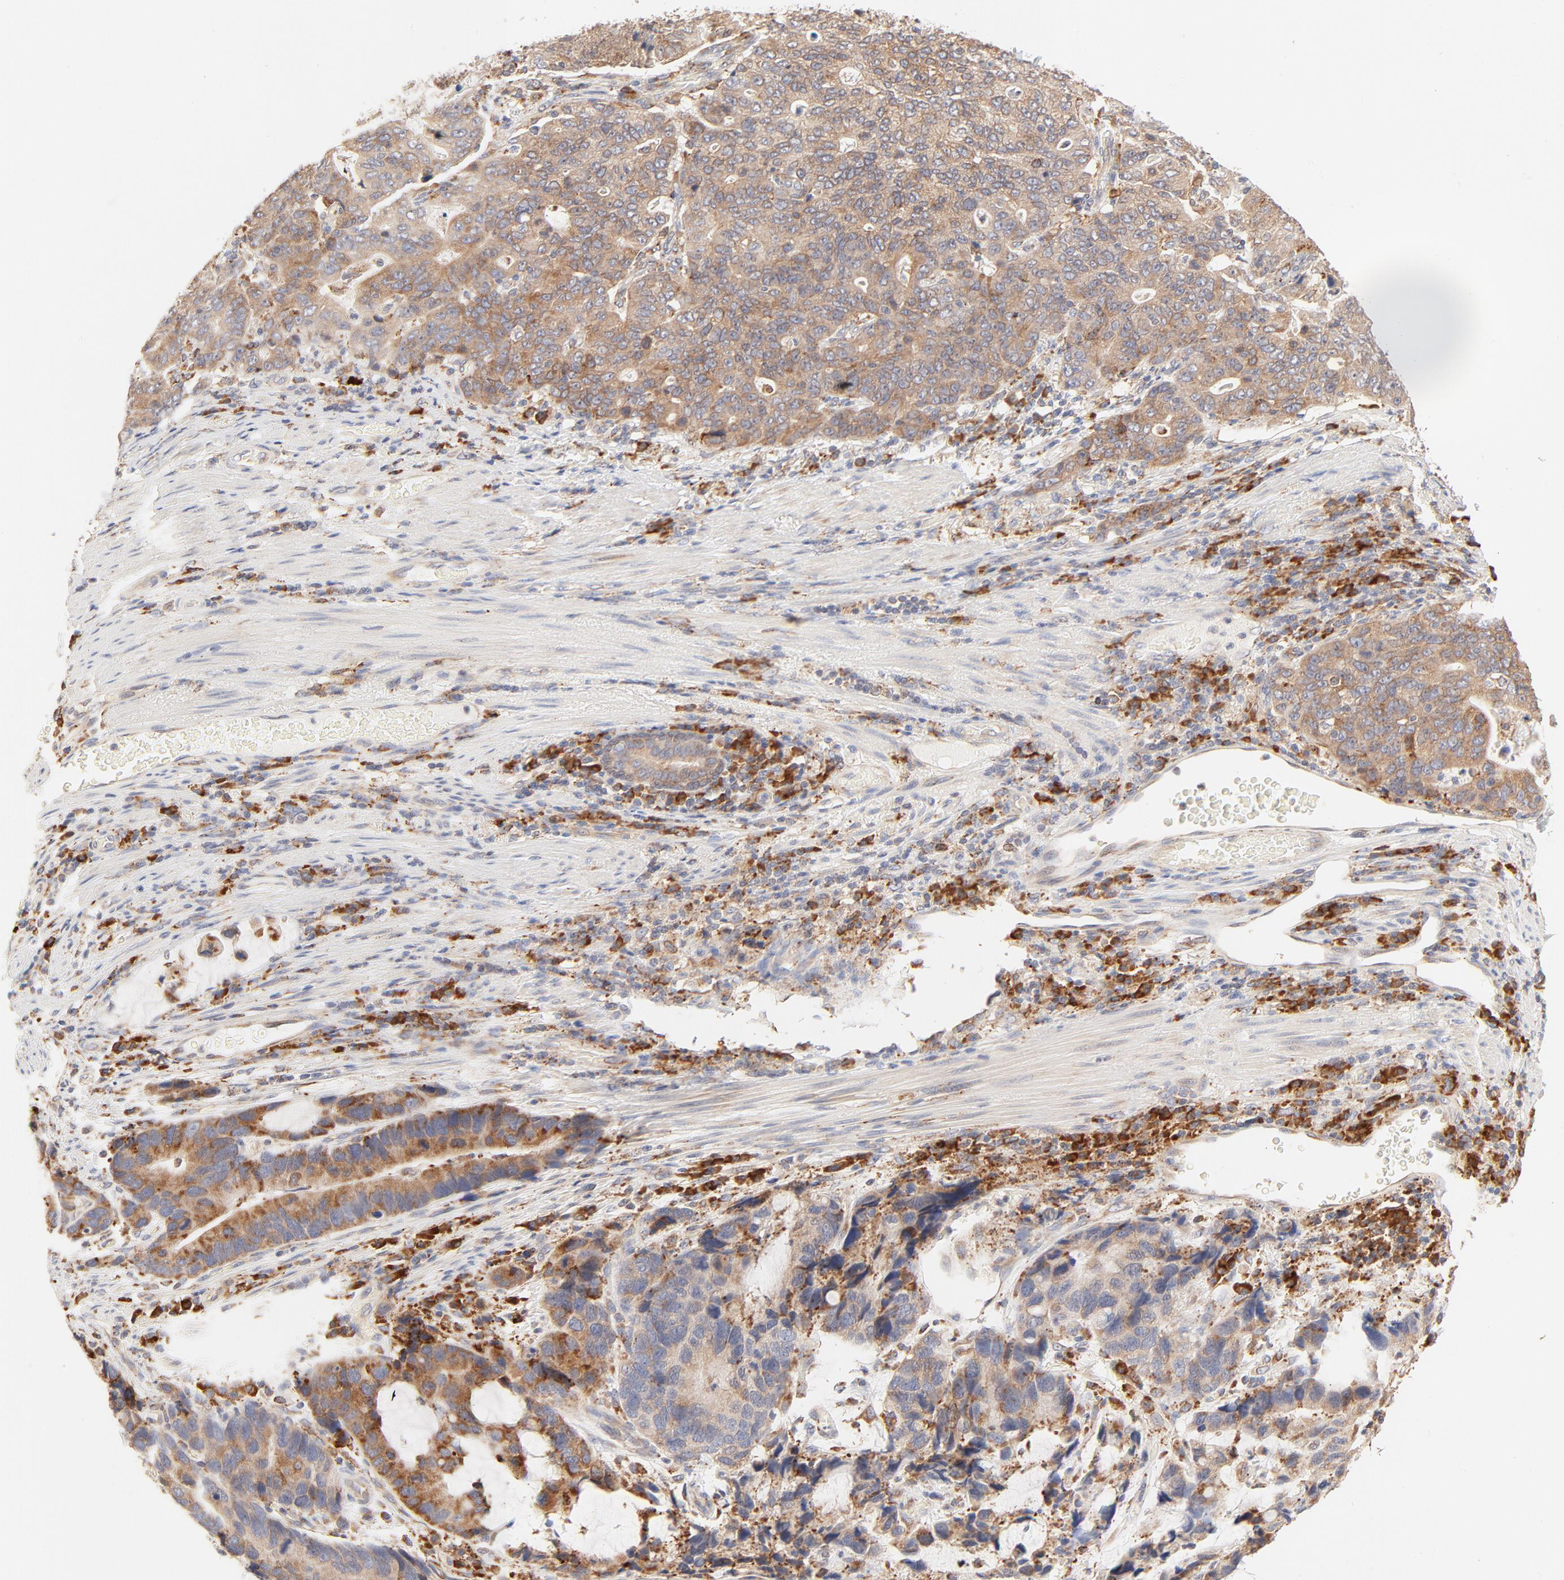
{"staining": {"intensity": "strong", "quantity": ">75%", "location": "cytoplasmic/membranous"}, "tissue": "stomach cancer", "cell_type": "Tumor cells", "image_type": "cancer", "snomed": [{"axis": "morphology", "description": "Adenocarcinoma, NOS"}, {"axis": "topography", "description": "Esophagus"}, {"axis": "topography", "description": "Stomach"}], "caption": "Immunohistochemical staining of stomach adenocarcinoma demonstrates high levels of strong cytoplasmic/membranous expression in about >75% of tumor cells.", "gene": "PARP12", "patient": {"sex": "male", "age": 74}}